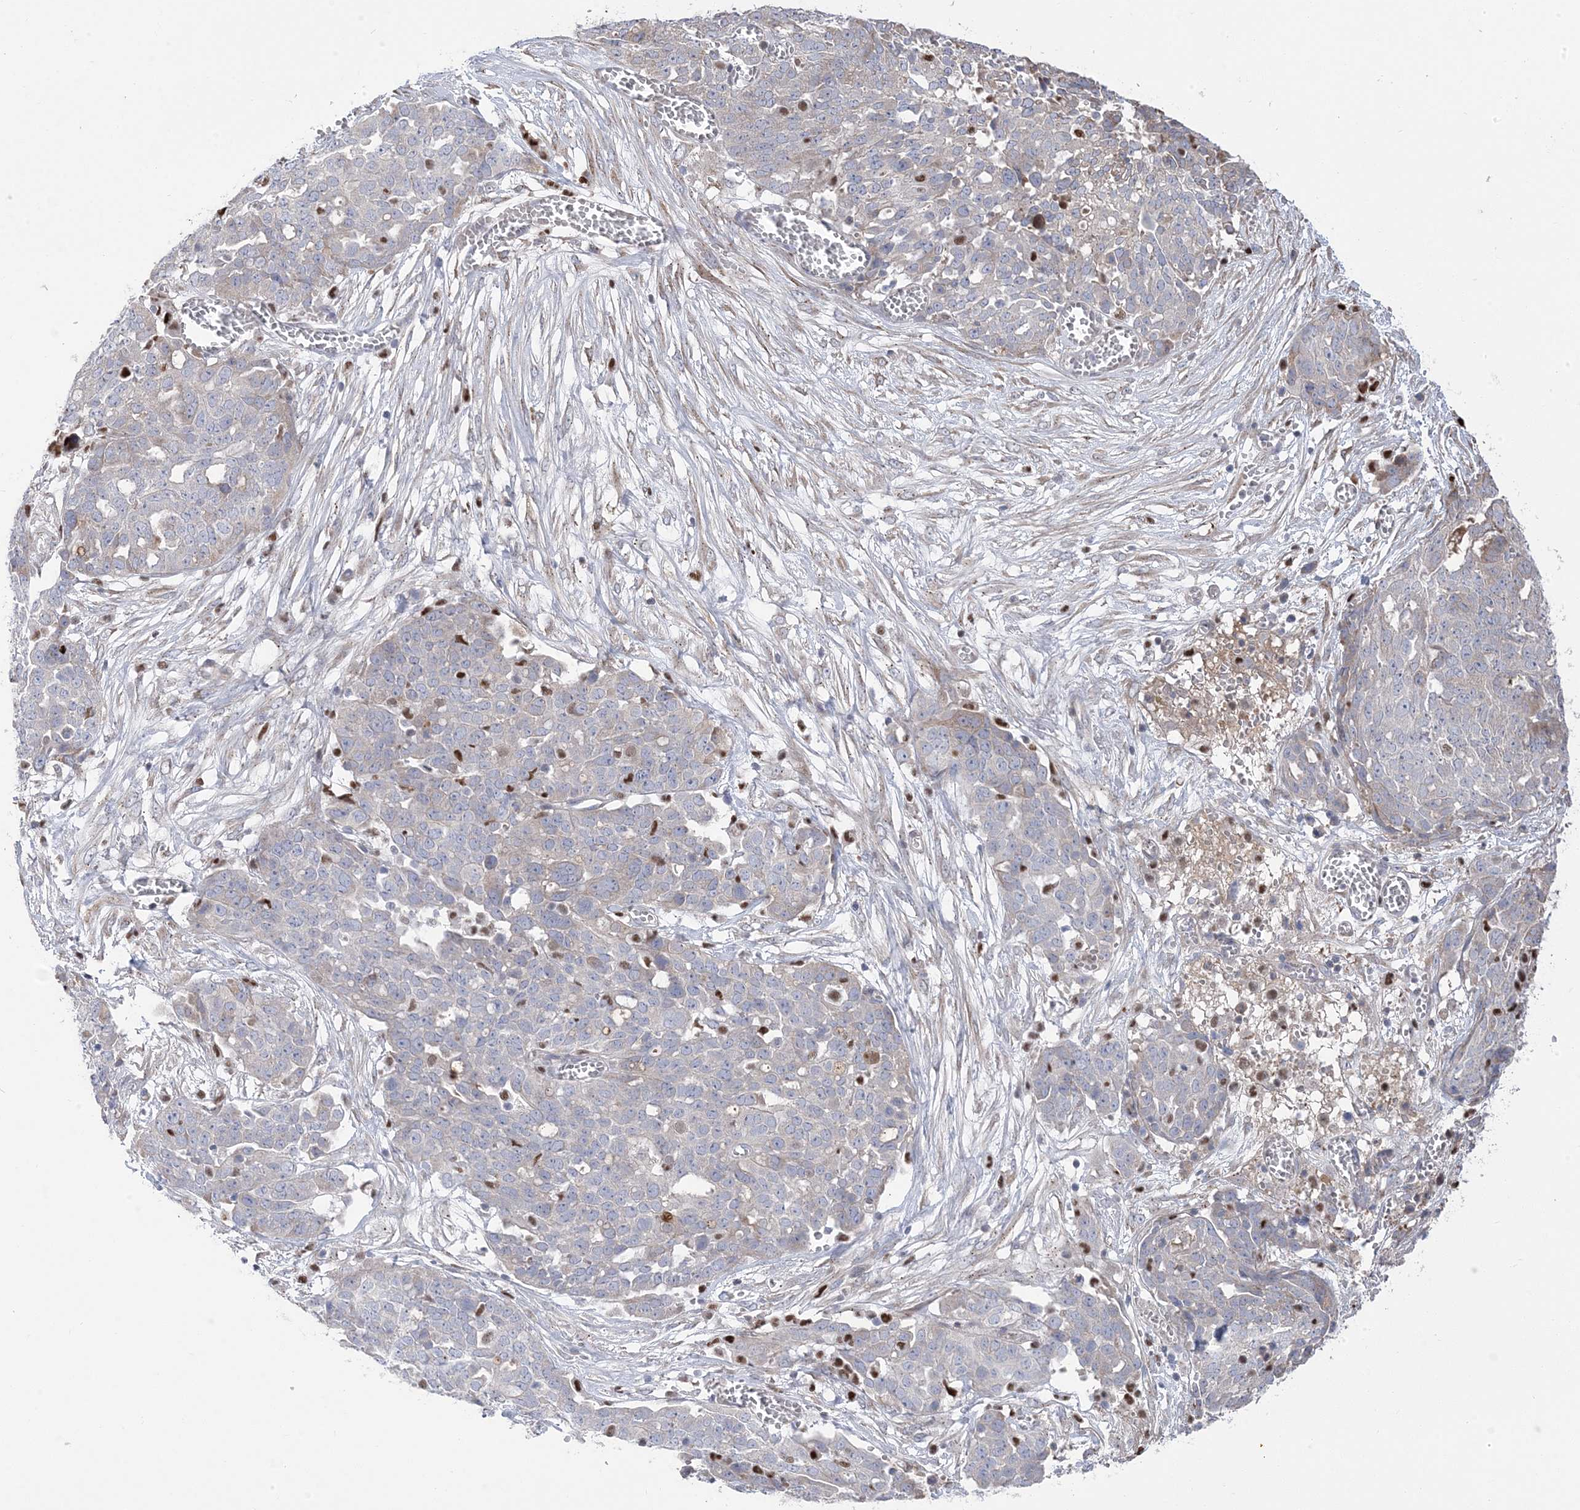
{"staining": {"intensity": "negative", "quantity": "none", "location": "none"}, "tissue": "ovarian cancer", "cell_type": "Tumor cells", "image_type": "cancer", "snomed": [{"axis": "morphology", "description": "Cystadenocarcinoma, serous, NOS"}, {"axis": "topography", "description": "Soft tissue"}, {"axis": "topography", "description": "Ovary"}], "caption": "This photomicrograph is of ovarian cancer stained with immunohistochemistry (IHC) to label a protein in brown with the nuclei are counter-stained blue. There is no expression in tumor cells.", "gene": "GTPBP6", "patient": {"sex": "female", "age": 57}}